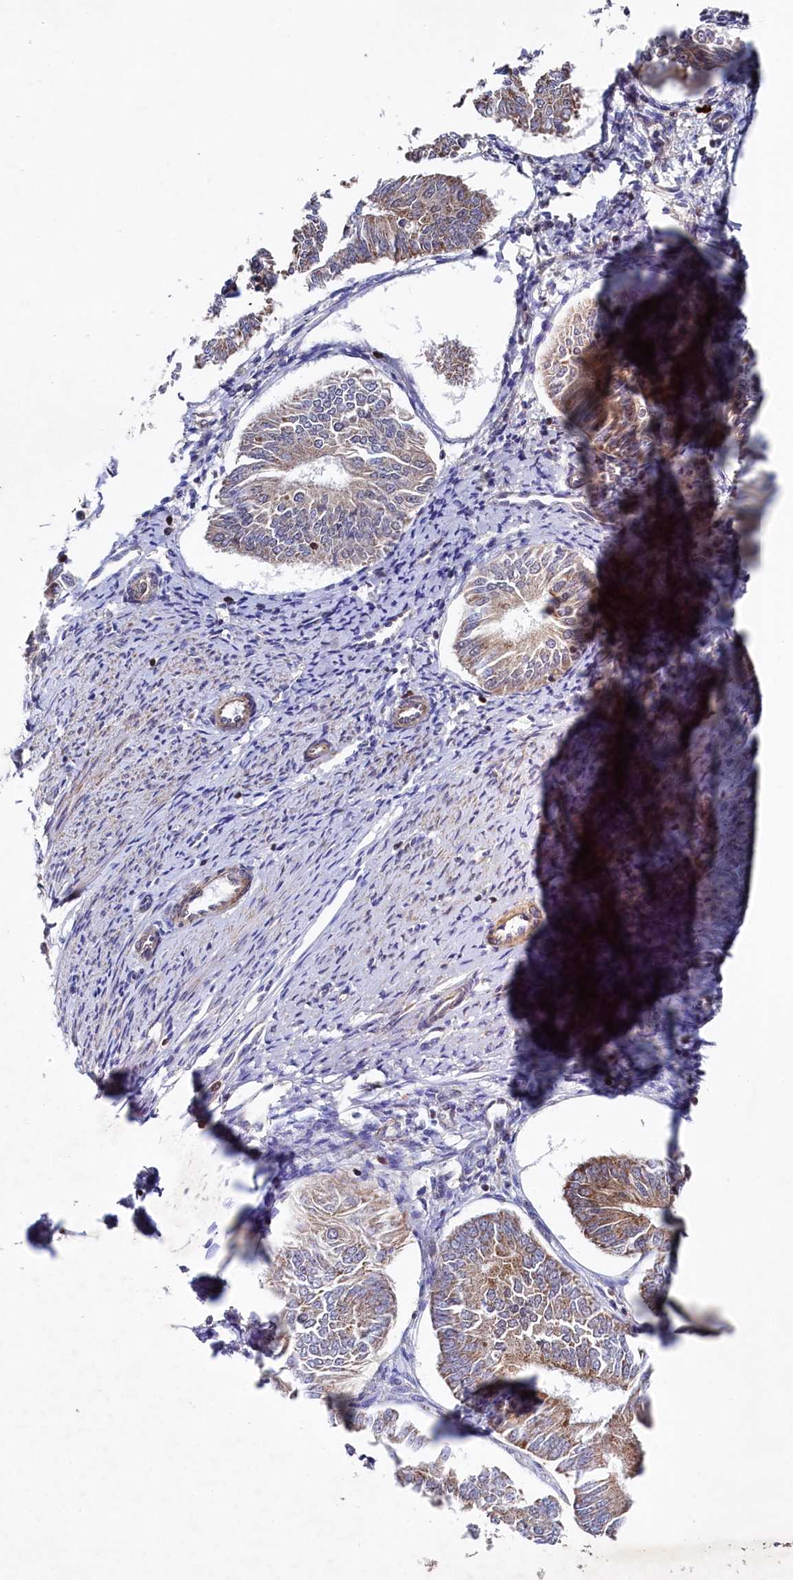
{"staining": {"intensity": "weak", "quantity": ">75%", "location": "cytoplasmic/membranous"}, "tissue": "endometrial cancer", "cell_type": "Tumor cells", "image_type": "cancer", "snomed": [{"axis": "morphology", "description": "Adenocarcinoma, NOS"}, {"axis": "topography", "description": "Endometrium"}], "caption": "Immunohistochemical staining of endometrial cancer reveals weak cytoplasmic/membranous protein staining in approximately >75% of tumor cells. Ihc stains the protein in brown and the nuclei are stained blue.", "gene": "CHCHD1", "patient": {"sex": "female", "age": 58}}